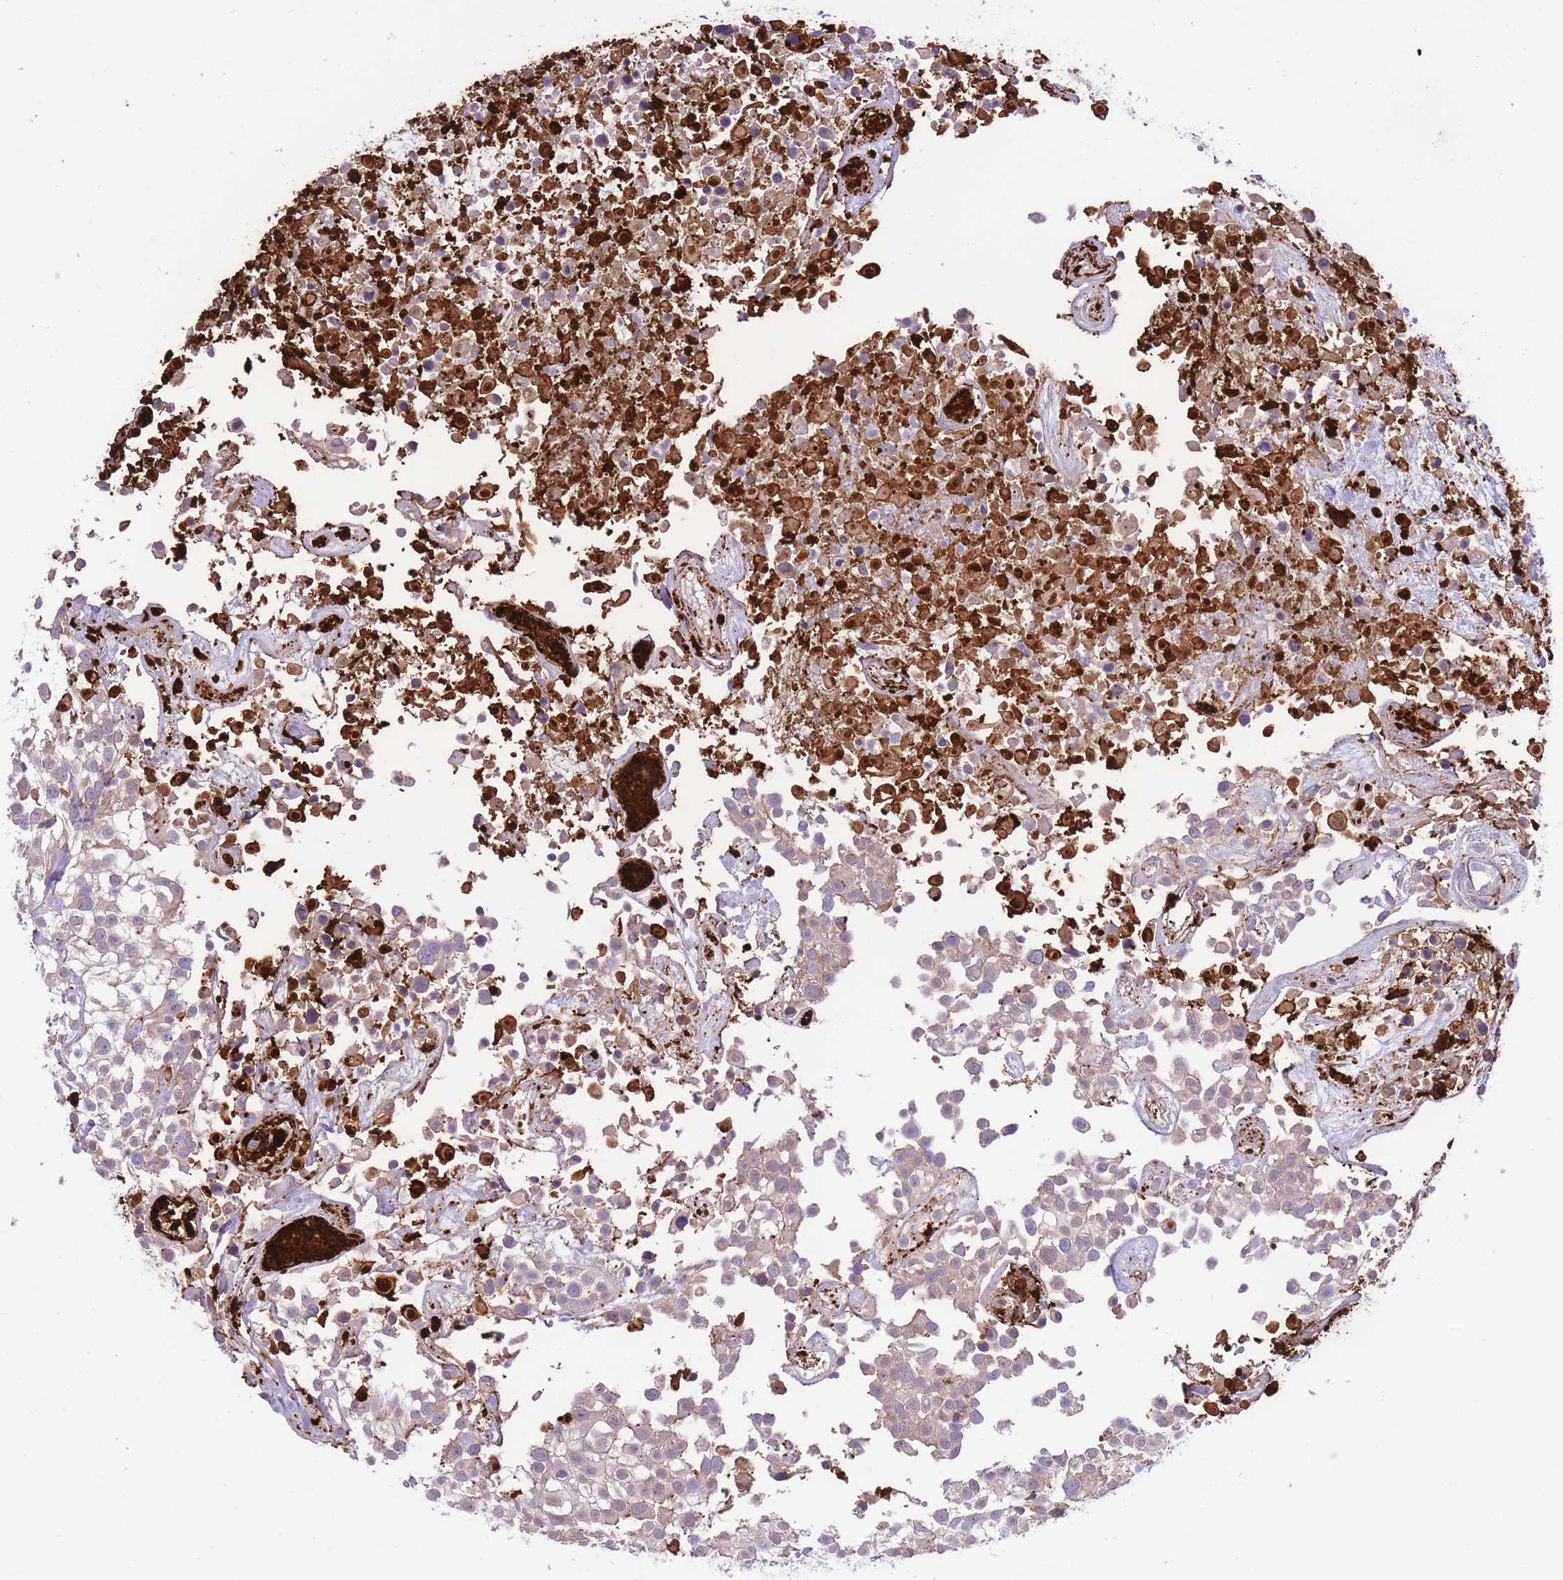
{"staining": {"intensity": "weak", "quantity": "25%-75%", "location": "cytoplasmic/membranous"}, "tissue": "urothelial cancer", "cell_type": "Tumor cells", "image_type": "cancer", "snomed": [{"axis": "morphology", "description": "Urothelial carcinoma, High grade"}, {"axis": "topography", "description": "Urinary bladder"}], "caption": "This micrograph exhibits immunohistochemistry (IHC) staining of high-grade urothelial carcinoma, with low weak cytoplasmic/membranous staining in about 25%-75% of tumor cells.", "gene": "ATP13A2", "patient": {"sex": "male", "age": 56}}